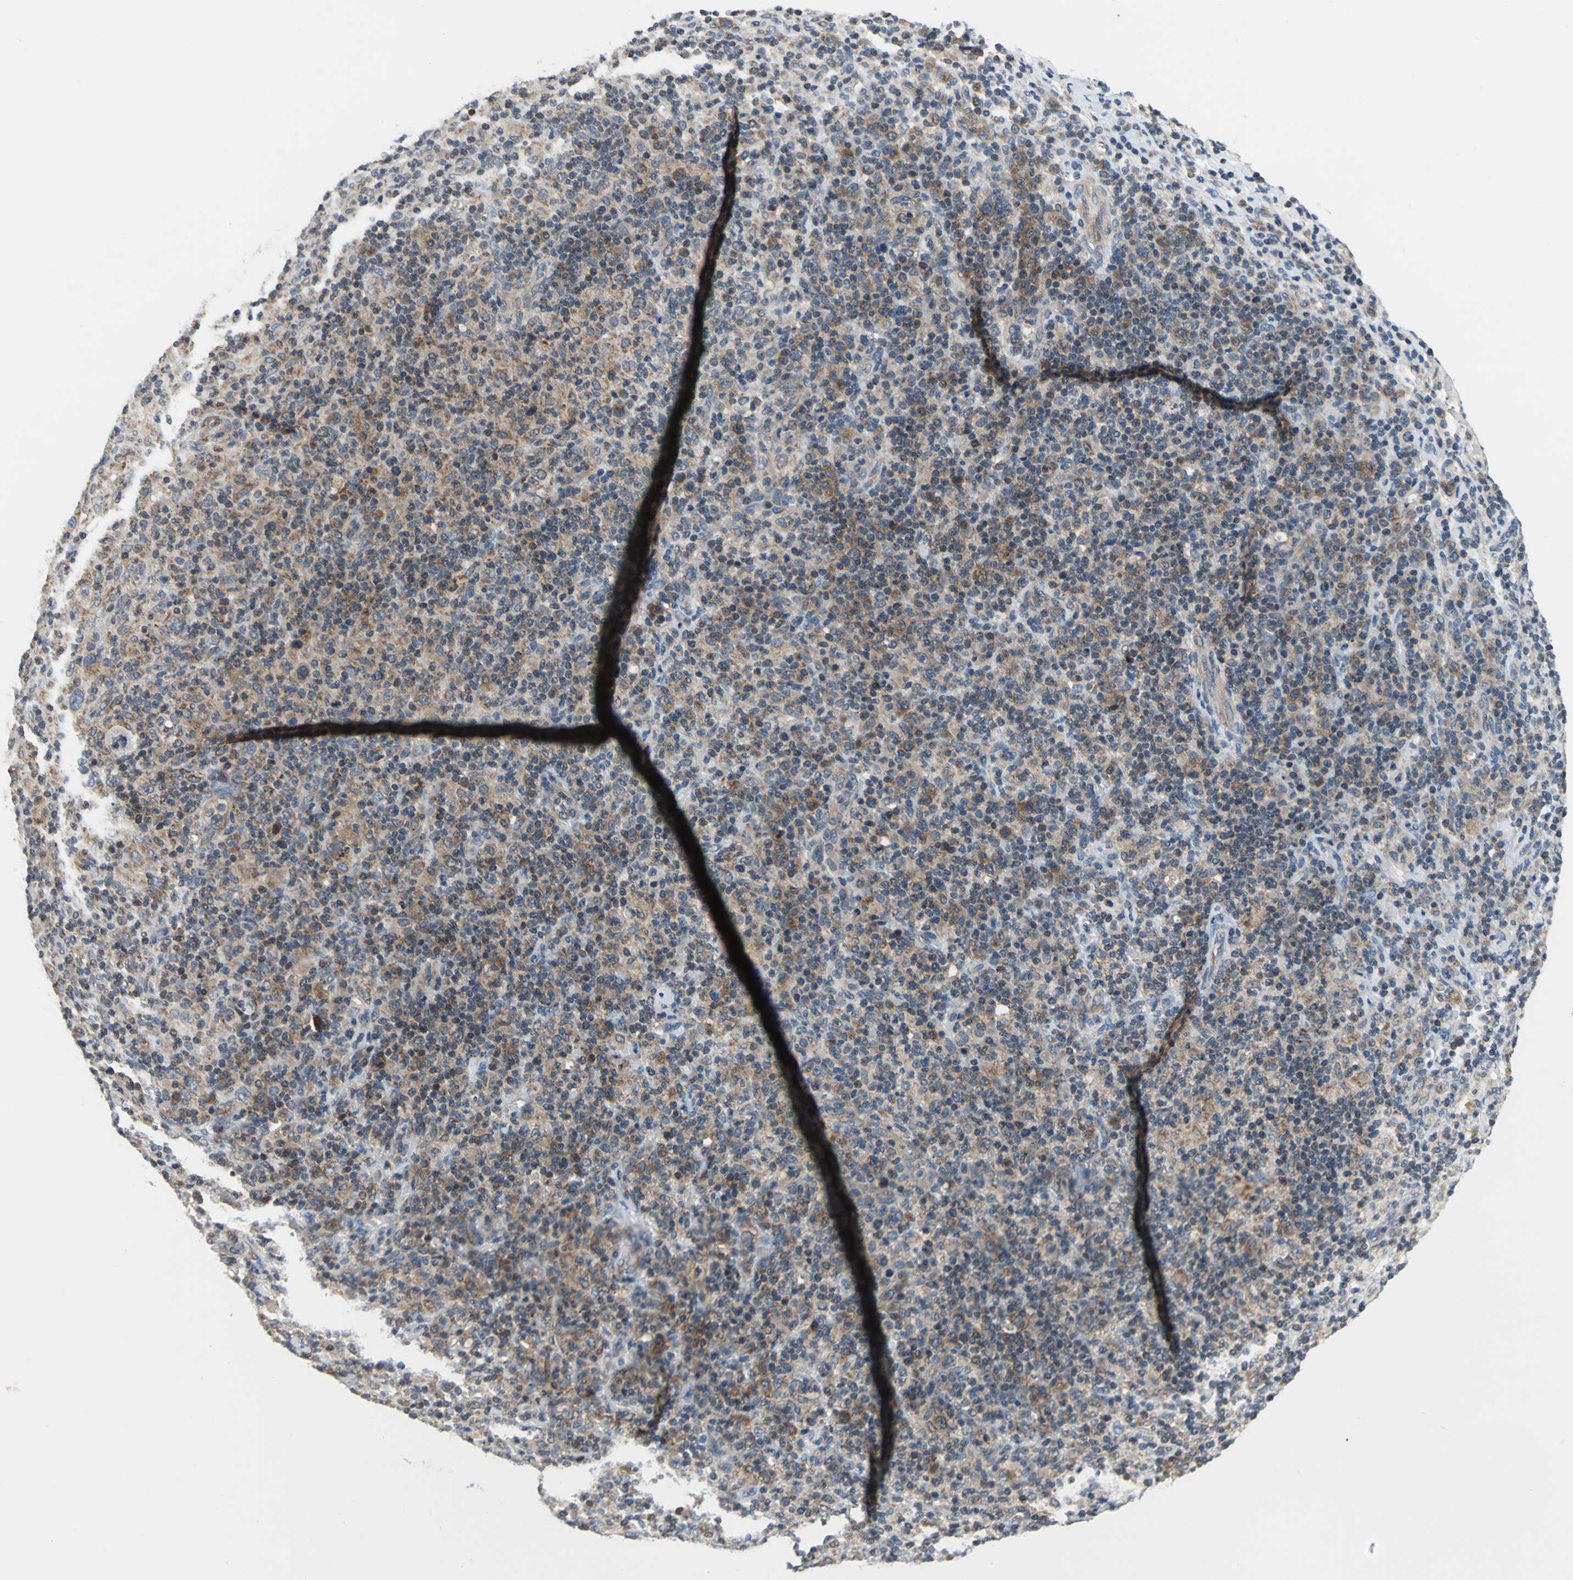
{"staining": {"intensity": "moderate", "quantity": ">75%", "location": "cytoplasmic/membranous"}, "tissue": "lymphoma", "cell_type": "Tumor cells", "image_type": "cancer", "snomed": [{"axis": "morphology", "description": "Hodgkin's disease, NOS"}, {"axis": "topography", "description": "Lymph node"}], "caption": "This histopathology image shows immunohistochemistry staining of human lymphoma, with medium moderate cytoplasmic/membranous staining in about >75% of tumor cells.", "gene": "TRAK1", "patient": {"sex": "male", "age": 65}}